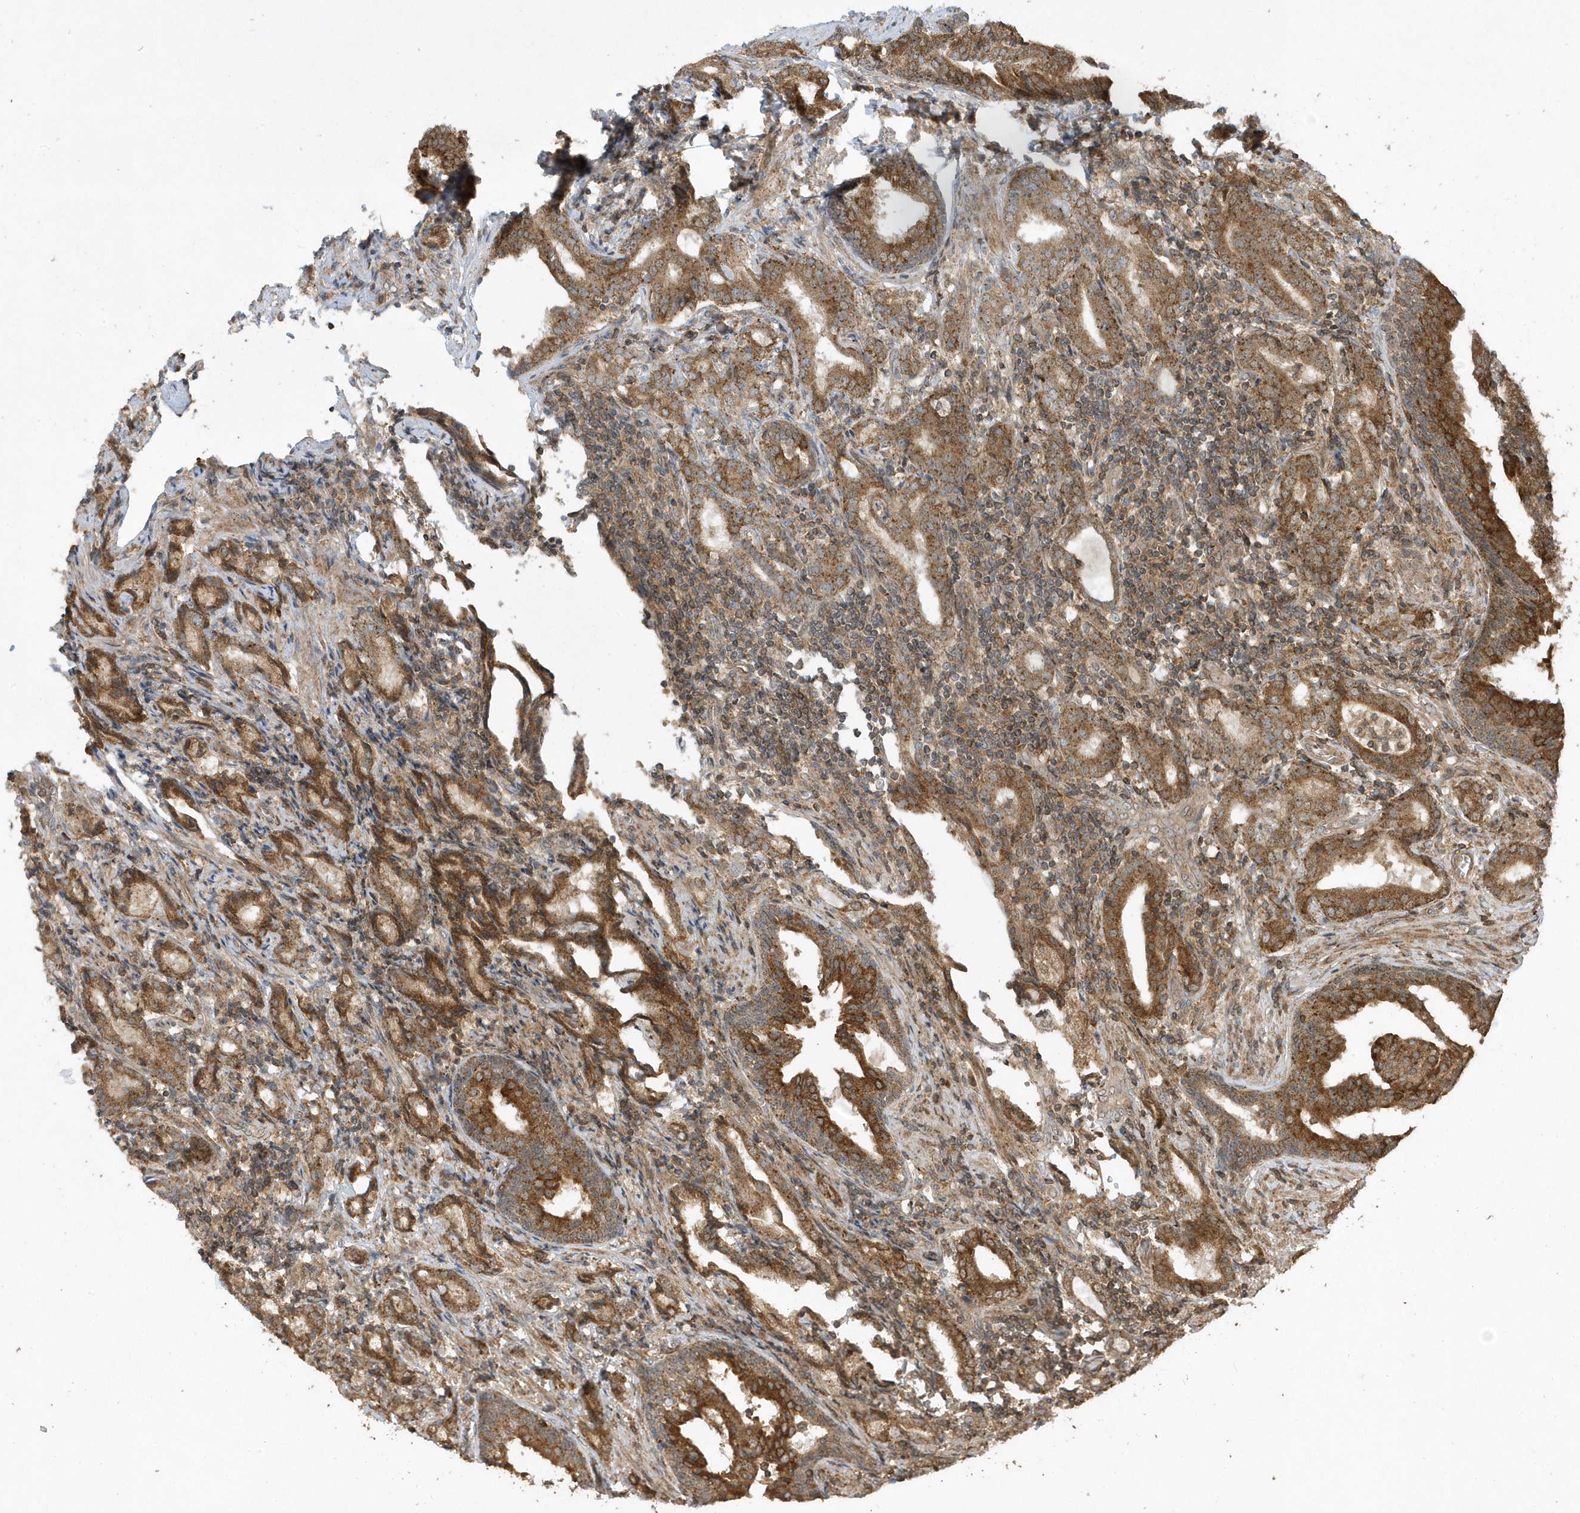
{"staining": {"intensity": "moderate", "quantity": ">75%", "location": "cytoplasmic/membranous"}, "tissue": "prostate cancer", "cell_type": "Tumor cells", "image_type": "cancer", "snomed": [{"axis": "morphology", "description": "Adenocarcinoma, High grade"}, {"axis": "topography", "description": "Prostate"}], "caption": "An image of human prostate high-grade adenocarcinoma stained for a protein shows moderate cytoplasmic/membranous brown staining in tumor cells.", "gene": "STAMBP", "patient": {"sex": "male", "age": 63}}